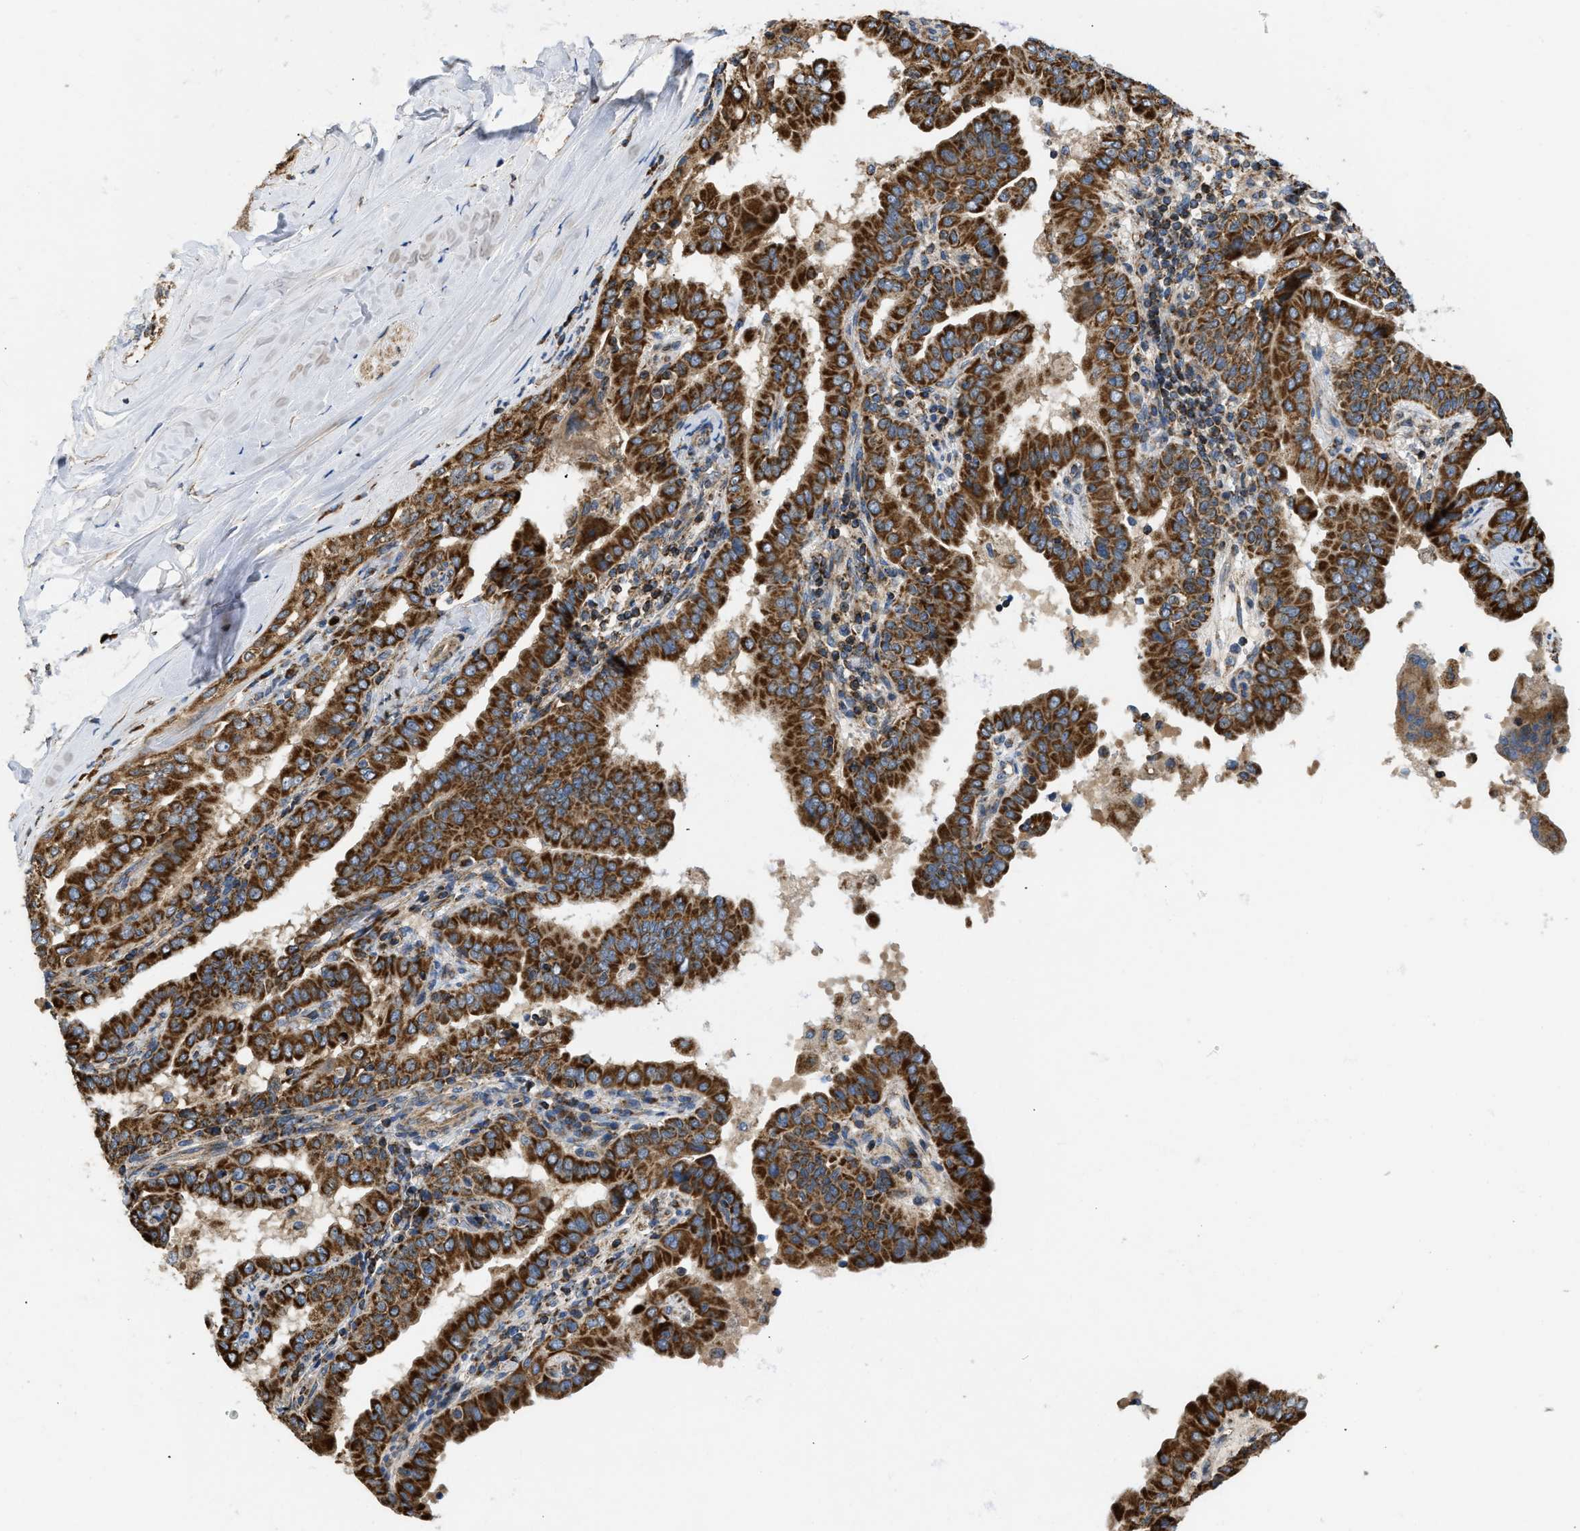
{"staining": {"intensity": "strong", "quantity": ">75%", "location": "cytoplasmic/membranous"}, "tissue": "thyroid cancer", "cell_type": "Tumor cells", "image_type": "cancer", "snomed": [{"axis": "morphology", "description": "Papillary adenocarcinoma, NOS"}, {"axis": "topography", "description": "Thyroid gland"}], "caption": "Thyroid cancer (papillary adenocarcinoma) stained for a protein (brown) exhibits strong cytoplasmic/membranous positive positivity in about >75% of tumor cells.", "gene": "OPTN", "patient": {"sex": "male", "age": 33}}